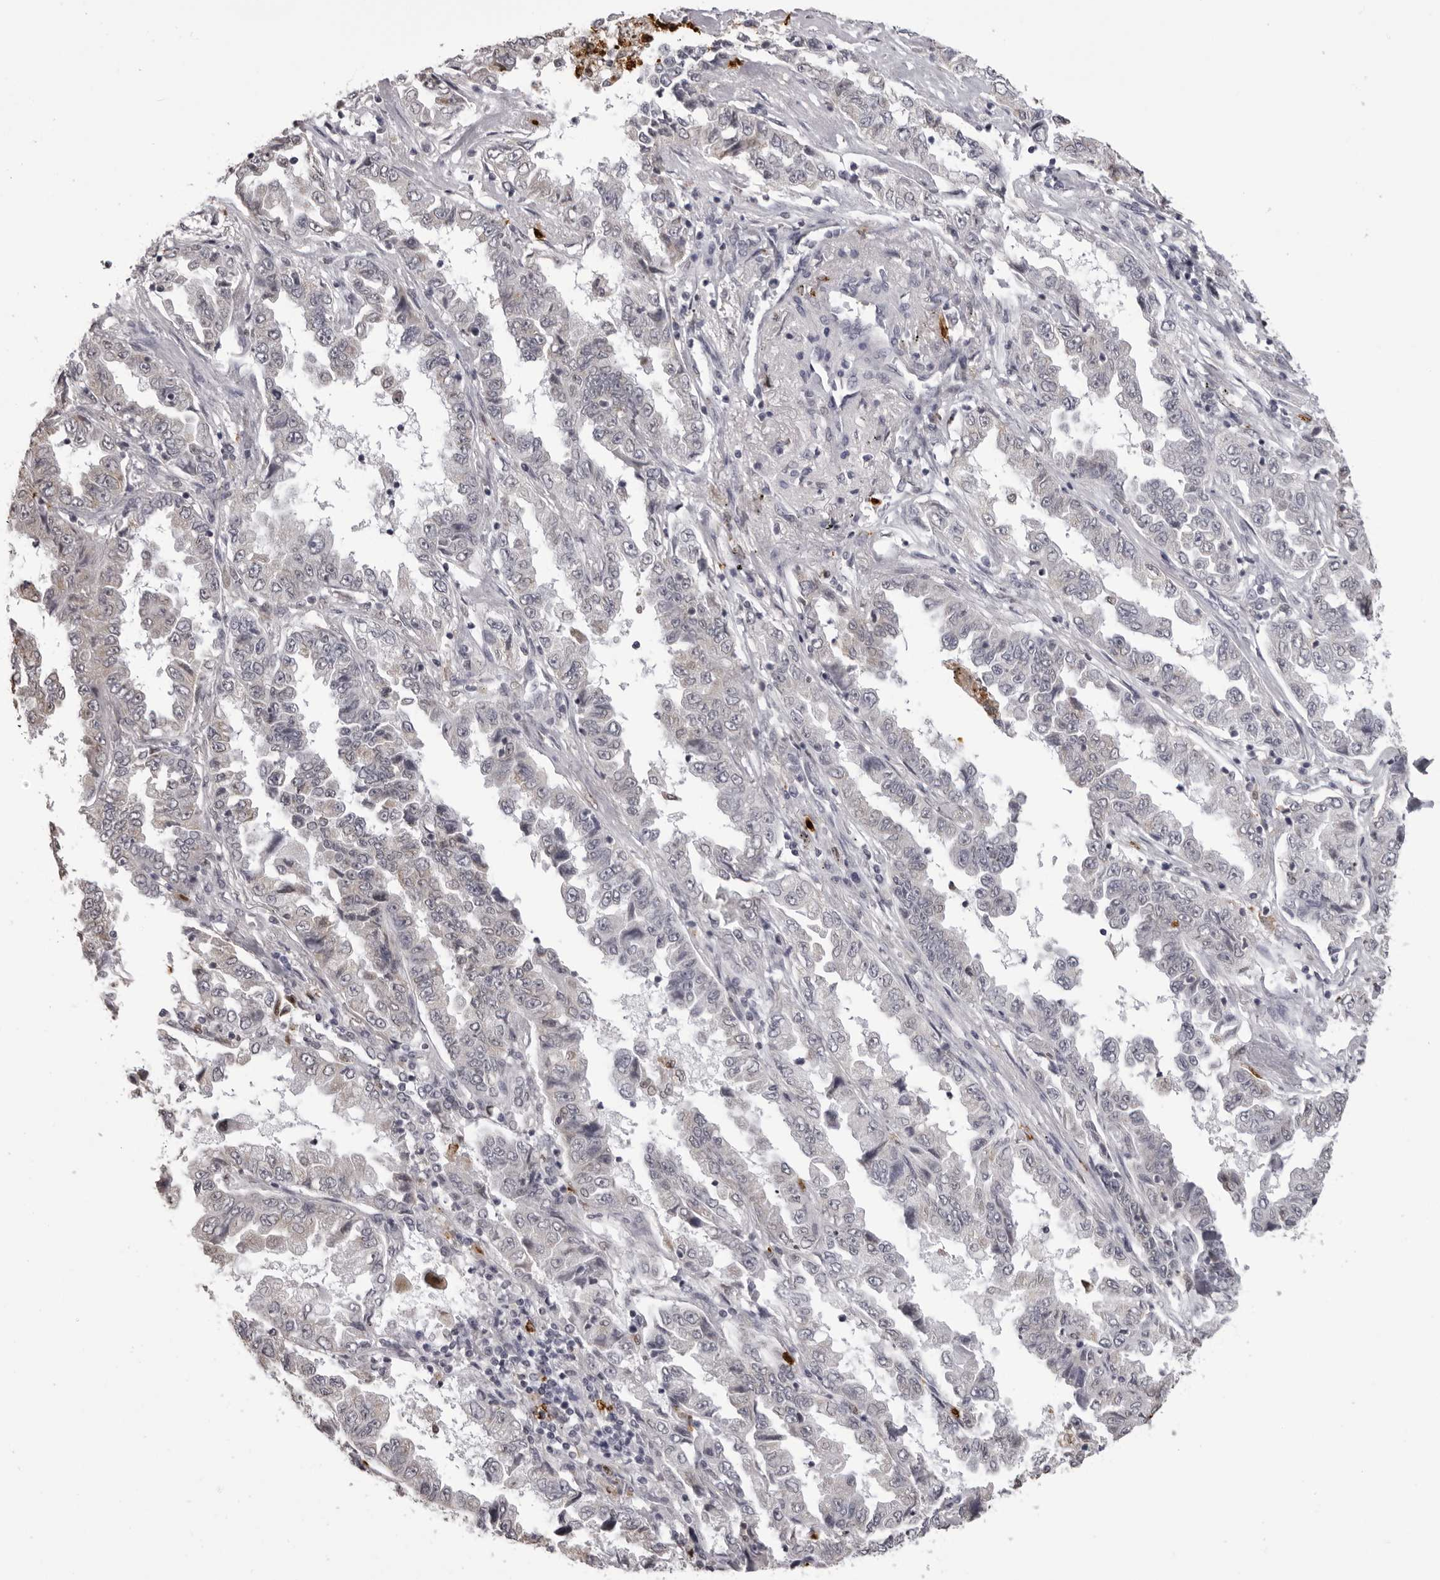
{"staining": {"intensity": "negative", "quantity": "none", "location": "none"}, "tissue": "lung cancer", "cell_type": "Tumor cells", "image_type": "cancer", "snomed": [{"axis": "morphology", "description": "Adenocarcinoma, NOS"}, {"axis": "topography", "description": "Lung"}], "caption": "Tumor cells are negative for protein expression in human lung cancer (adenocarcinoma).", "gene": "IL31", "patient": {"sex": "female", "age": 51}}